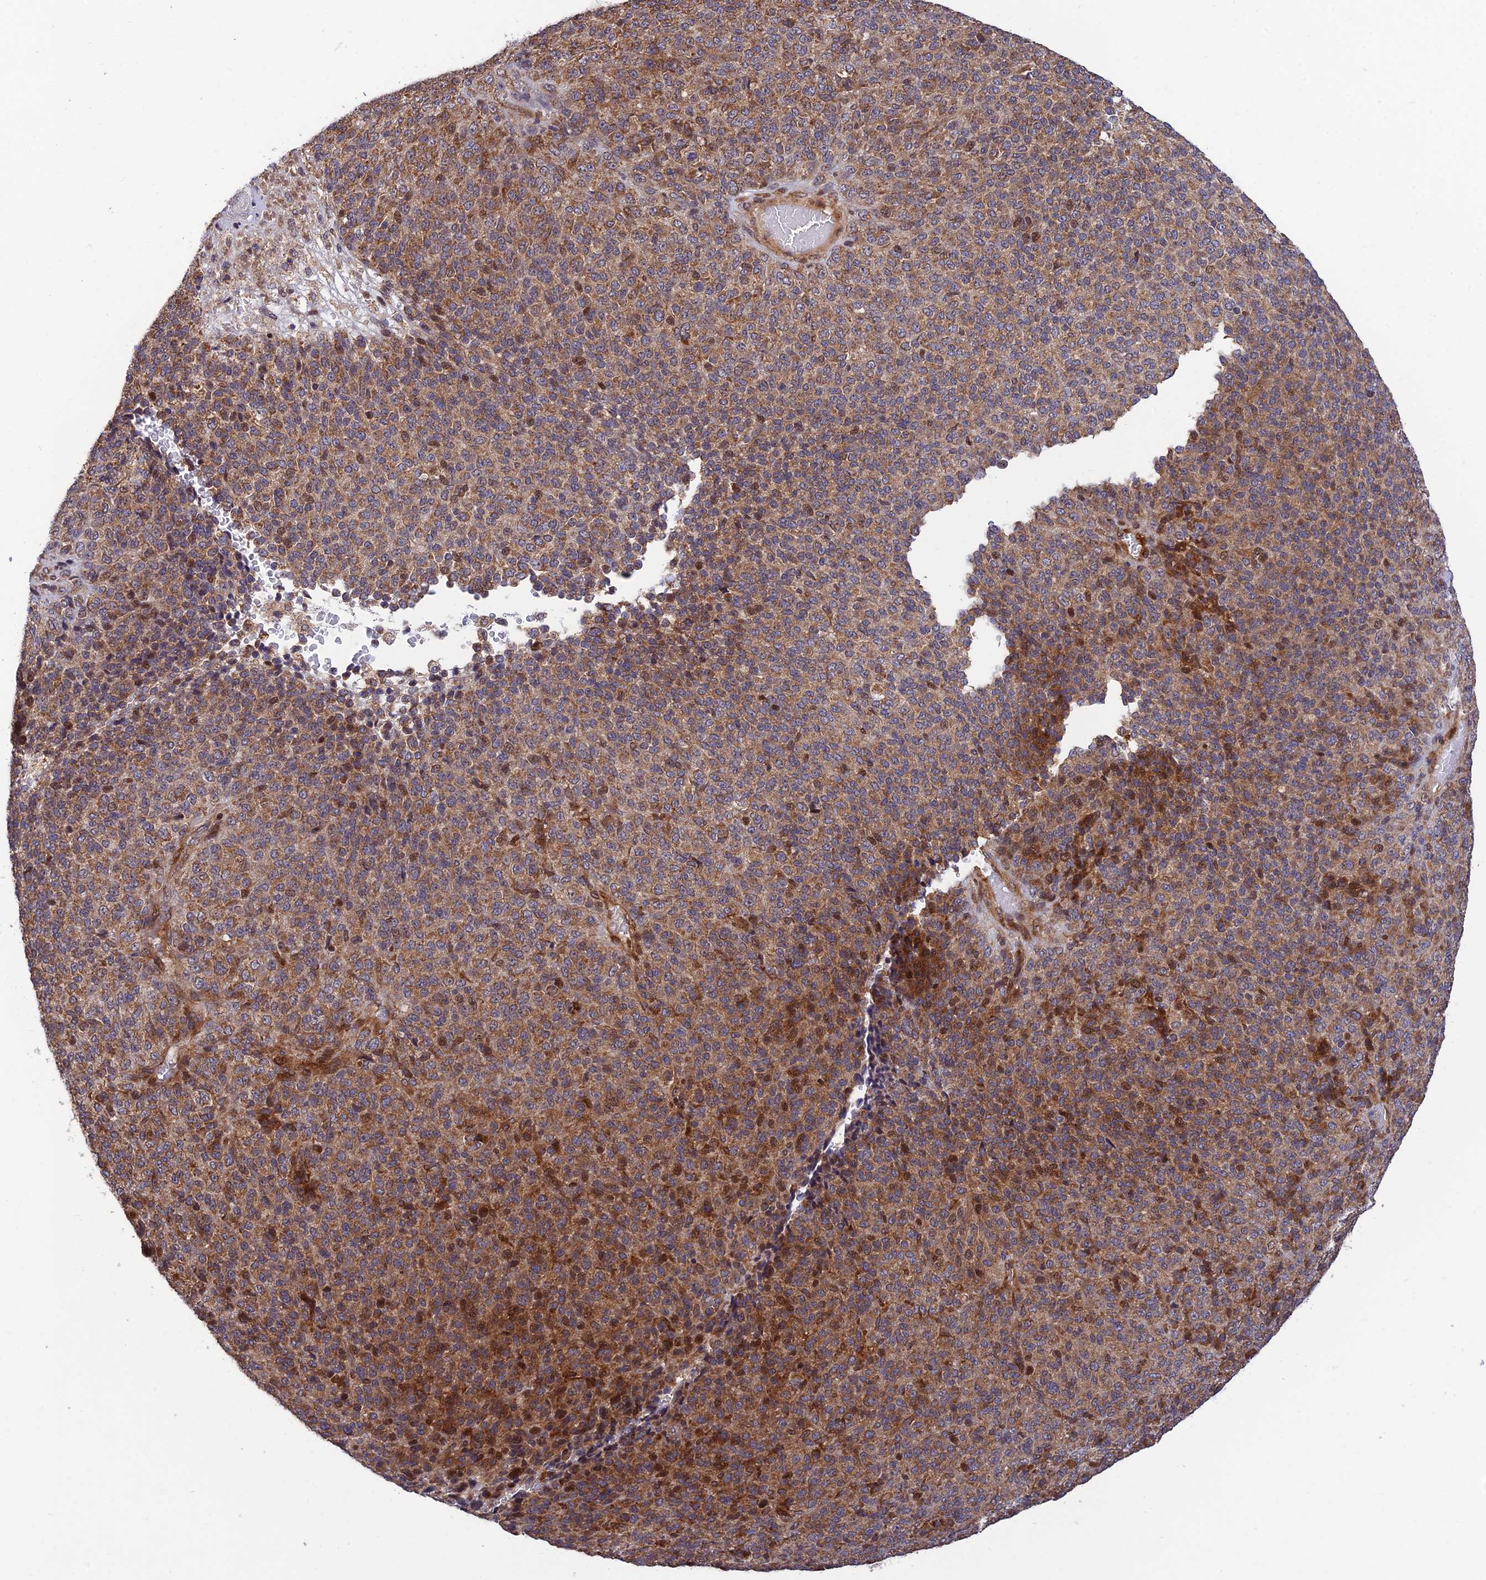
{"staining": {"intensity": "moderate", "quantity": ">75%", "location": "cytoplasmic/membranous,nuclear"}, "tissue": "melanoma", "cell_type": "Tumor cells", "image_type": "cancer", "snomed": [{"axis": "morphology", "description": "Malignant melanoma, Metastatic site"}, {"axis": "topography", "description": "Brain"}], "caption": "A photomicrograph showing moderate cytoplasmic/membranous and nuclear positivity in about >75% of tumor cells in melanoma, as visualized by brown immunohistochemical staining.", "gene": "PLEKHG2", "patient": {"sex": "female", "age": 56}}